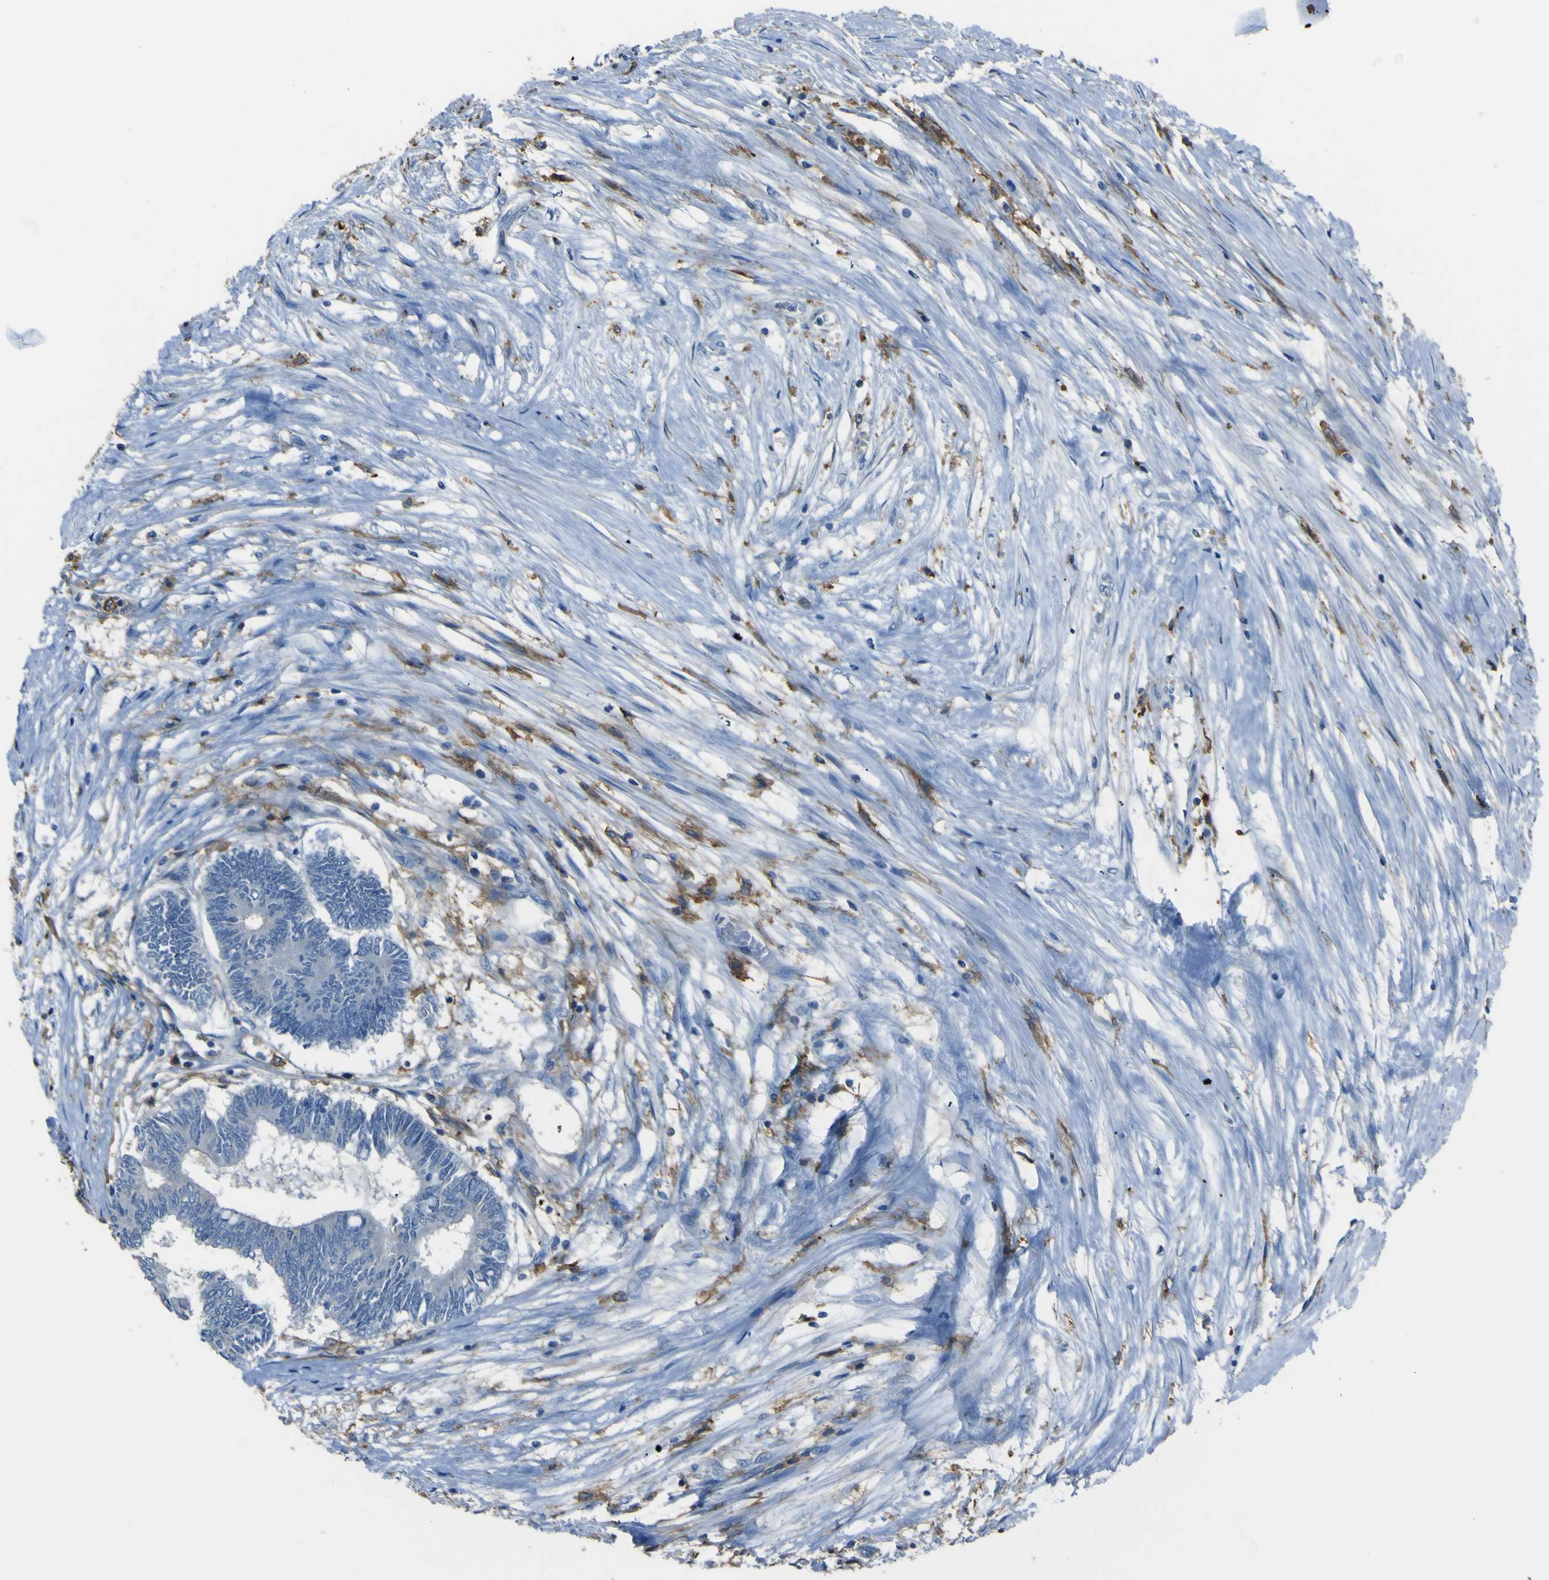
{"staining": {"intensity": "negative", "quantity": "none", "location": "none"}, "tissue": "colorectal cancer", "cell_type": "Tumor cells", "image_type": "cancer", "snomed": [{"axis": "morphology", "description": "Adenocarcinoma, NOS"}, {"axis": "topography", "description": "Rectum"}], "caption": "Tumor cells show no significant protein expression in colorectal adenocarcinoma.", "gene": "LAIR1", "patient": {"sex": "male", "age": 63}}